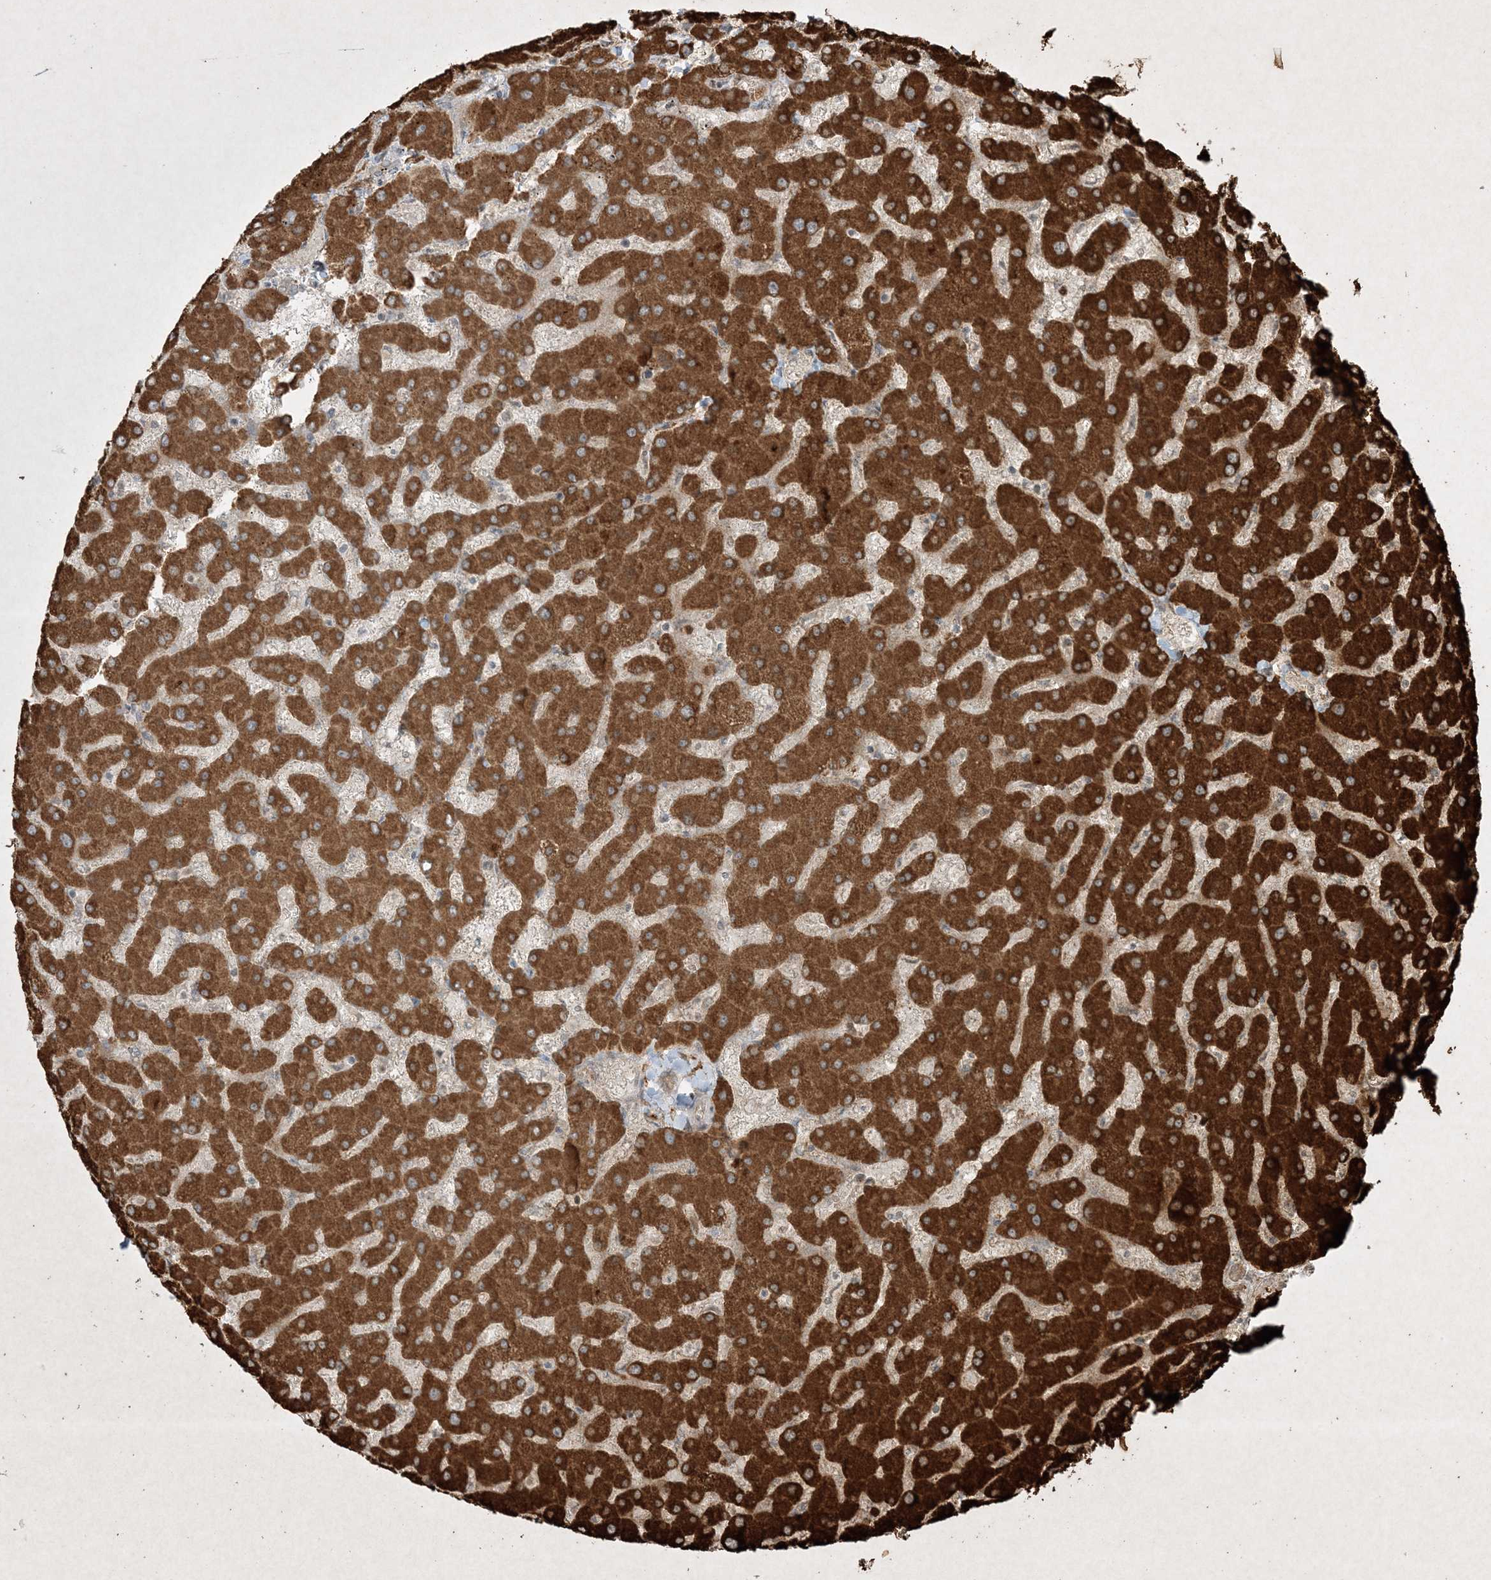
{"staining": {"intensity": "weak", "quantity": ">75%", "location": "cytoplasmic/membranous"}, "tissue": "liver", "cell_type": "Cholangiocytes", "image_type": "normal", "snomed": [{"axis": "morphology", "description": "Normal tissue, NOS"}, {"axis": "topography", "description": "Liver"}], "caption": "Liver stained for a protein (brown) displays weak cytoplasmic/membranous positive expression in about >75% of cholangiocytes.", "gene": "PTK6", "patient": {"sex": "female", "age": 63}}